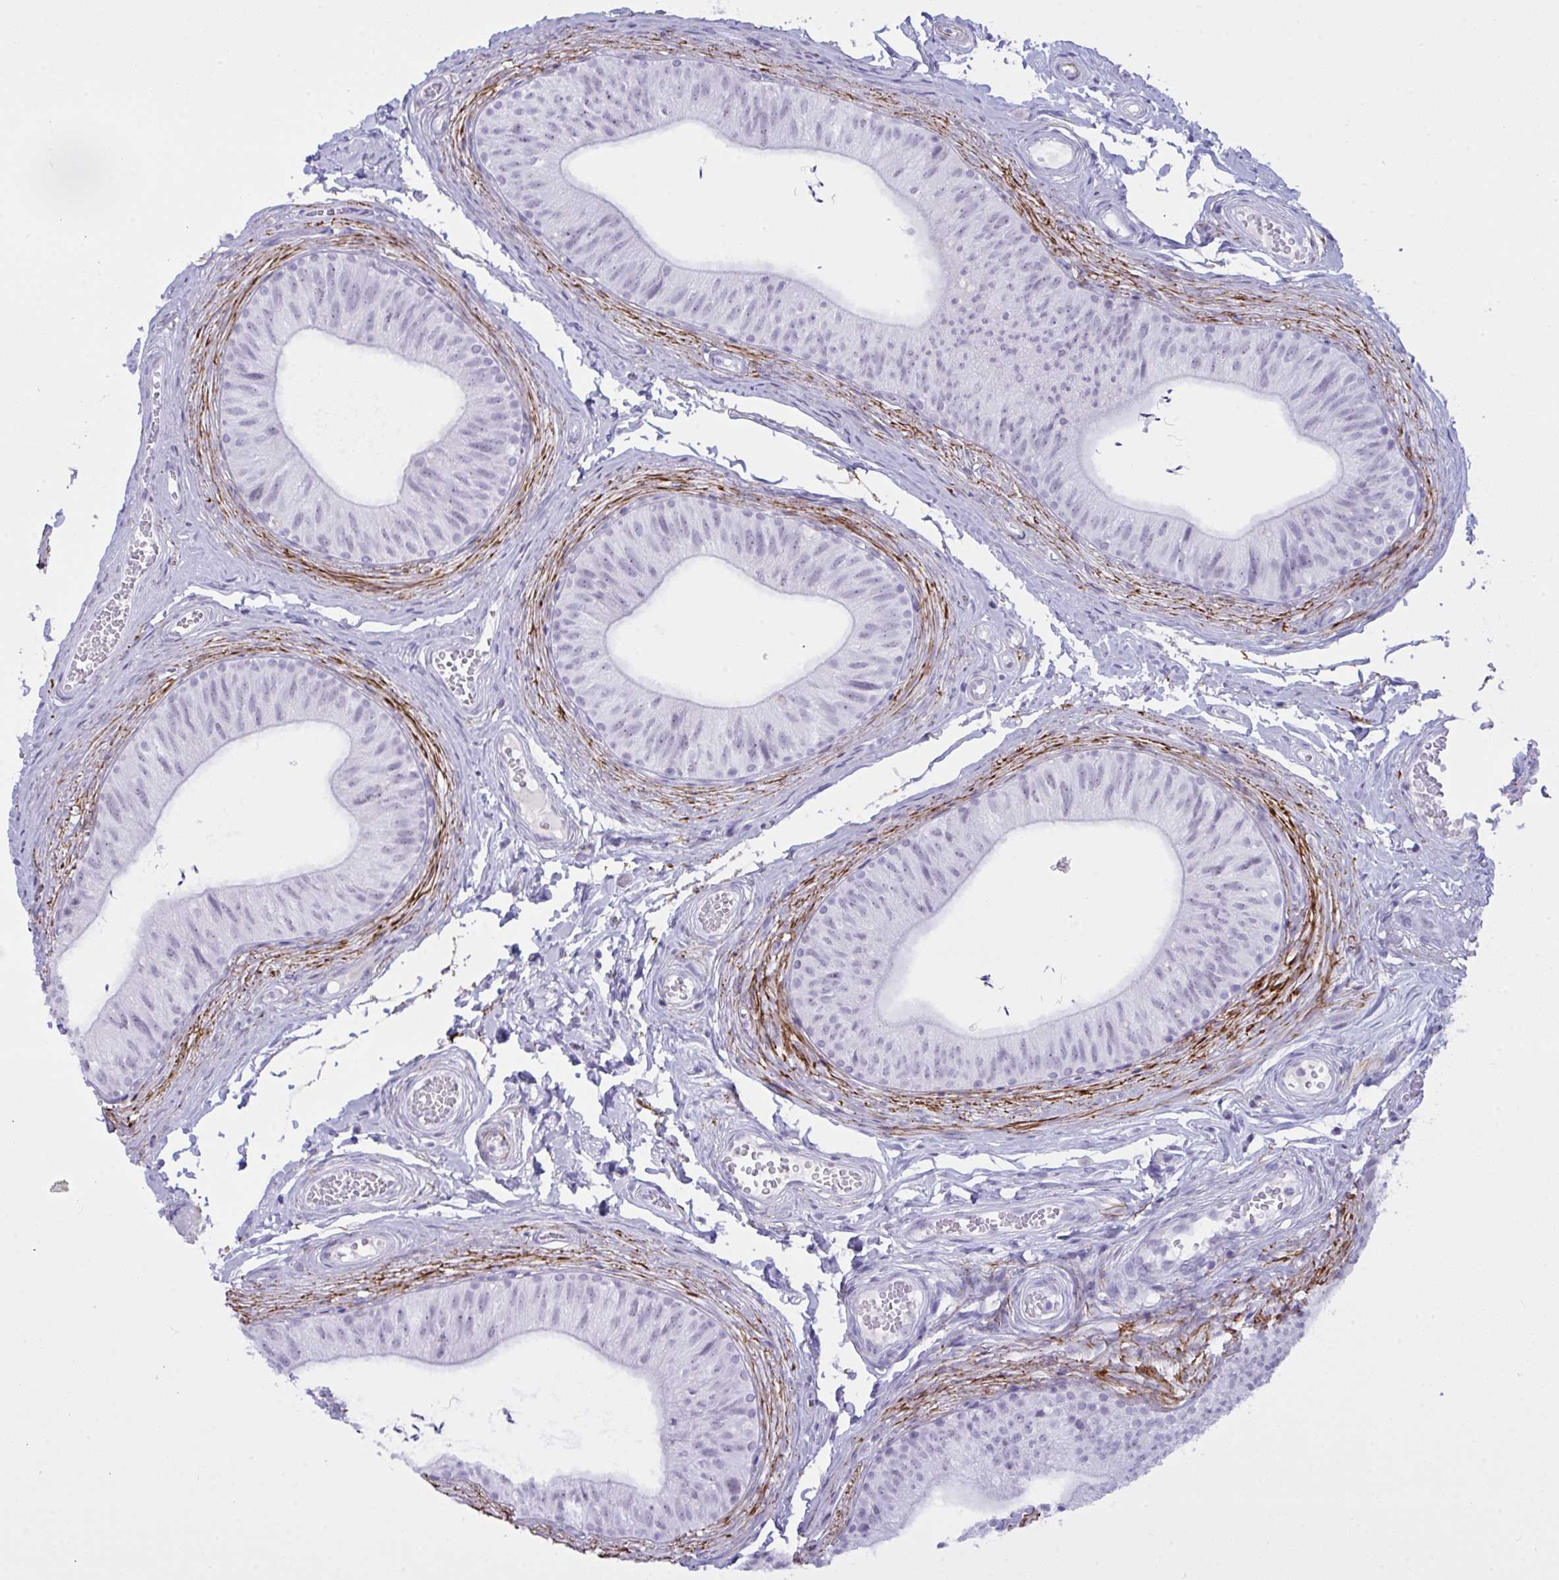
{"staining": {"intensity": "negative", "quantity": "none", "location": "none"}, "tissue": "epididymis", "cell_type": "Glandular cells", "image_type": "normal", "snomed": [{"axis": "morphology", "description": "Normal tissue, NOS"}, {"axis": "topography", "description": "Epididymis, spermatic cord, NOS"}, {"axis": "topography", "description": "Epididymis"}, {"axis": "topography", "description": "Peripheral nerve tissue"}], "caption": "A high-resolution image shows immunohistochemistry (IHC) staining of normal epididymis, which shows no significant staining in glandular cells. (DAB (3,3'-diaminobenzidine) immunohistochemistry (IHC), high magnification).", "gene": "ELN", "patient": {"sex": "male", "age": 29}}